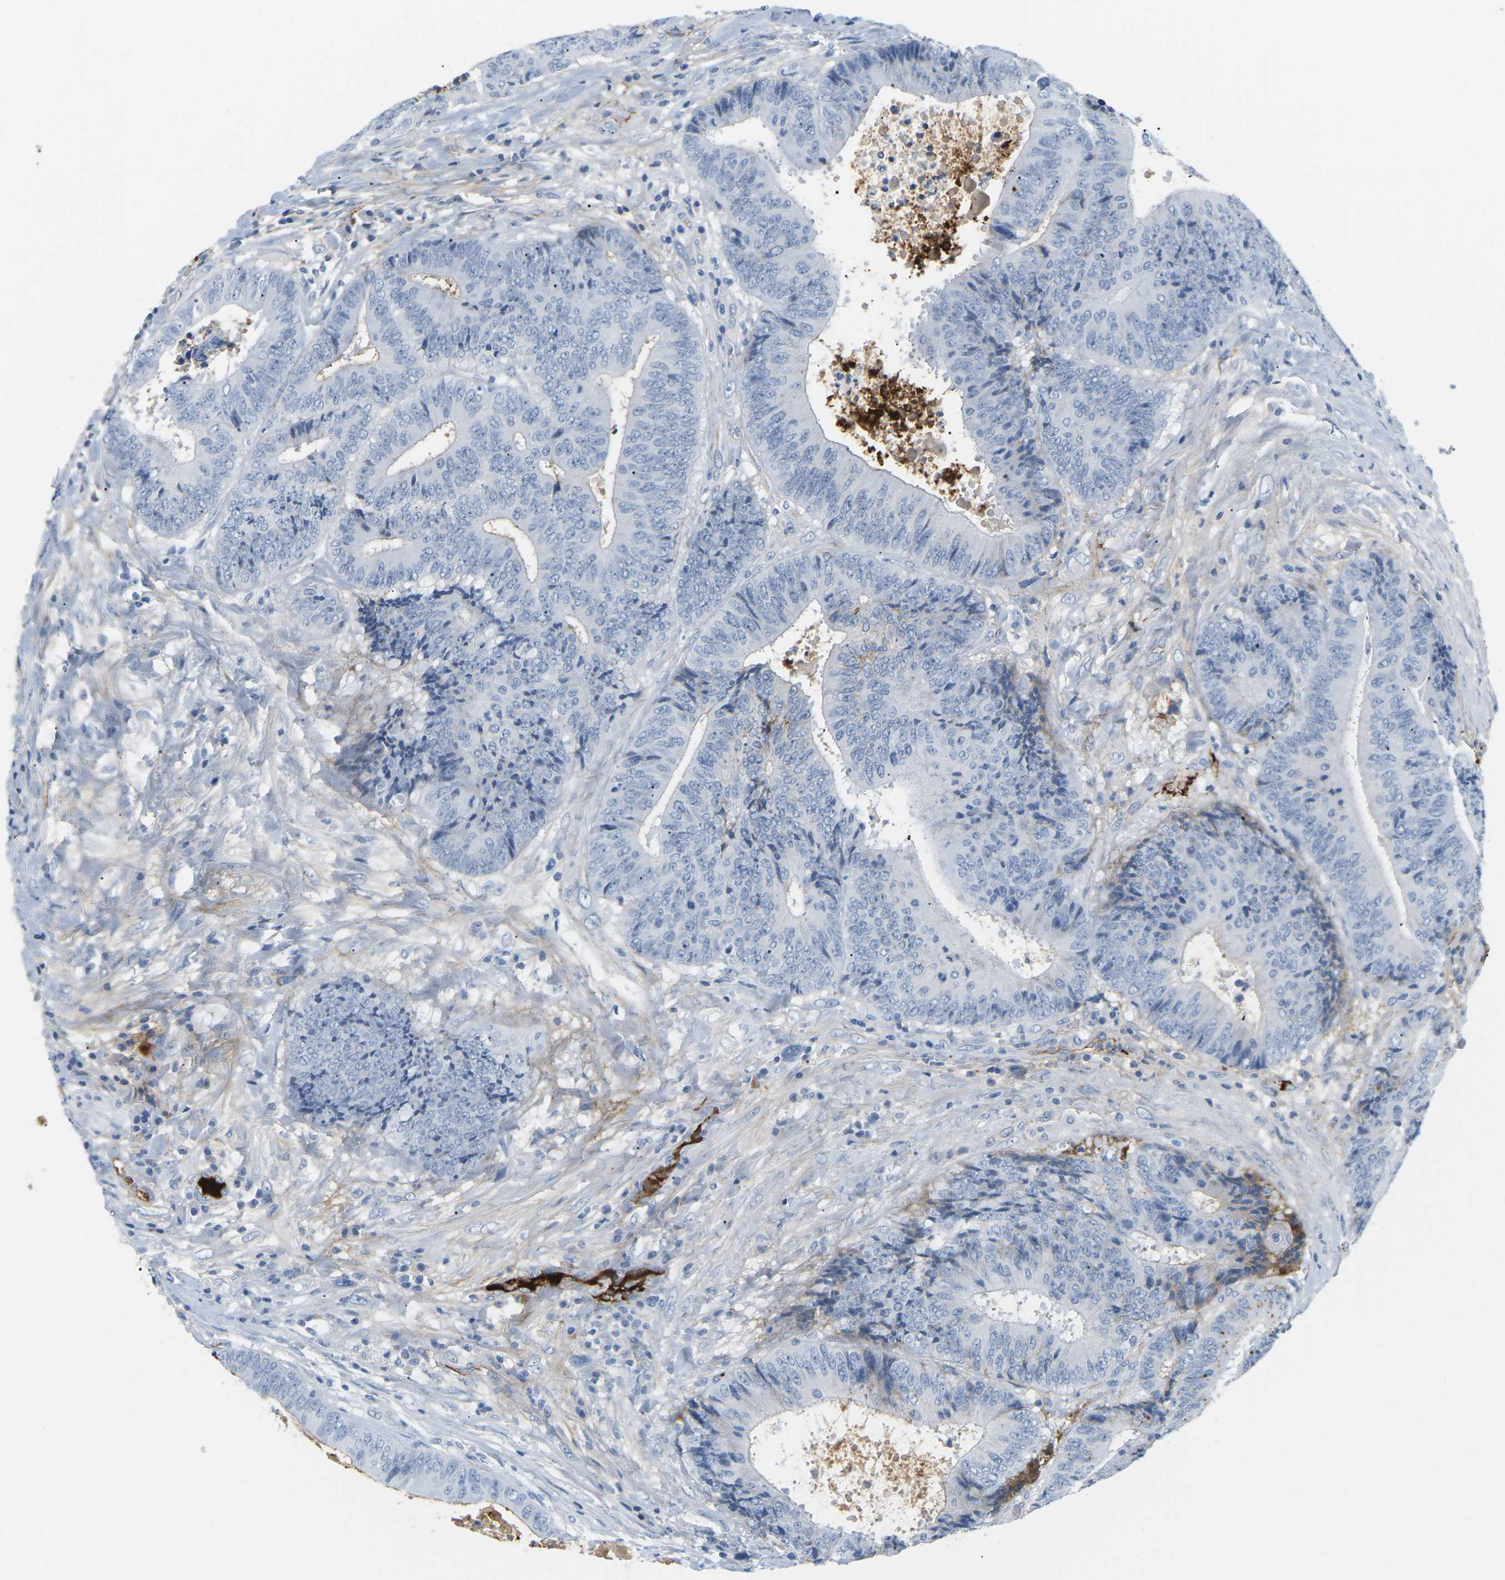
{"staining": {"intensity": "negative", "quantity": "none", "location": "none"}, "tissue": "colorectal cancer", "cell_type": "Tumor cells", "image_type": "cancer", "snomed": [{"axis": "morphology", "description": "Adenocarcinoma, NOS"}, {"axis": "topography", "description": "Rectum"}], "caption": "A photomicrograph of human colorectal cancer (adenocarcinoma) is negative for staining in tumor cells.", "gene": "APOB", "patient": {"sex": "male", "age": 72}}